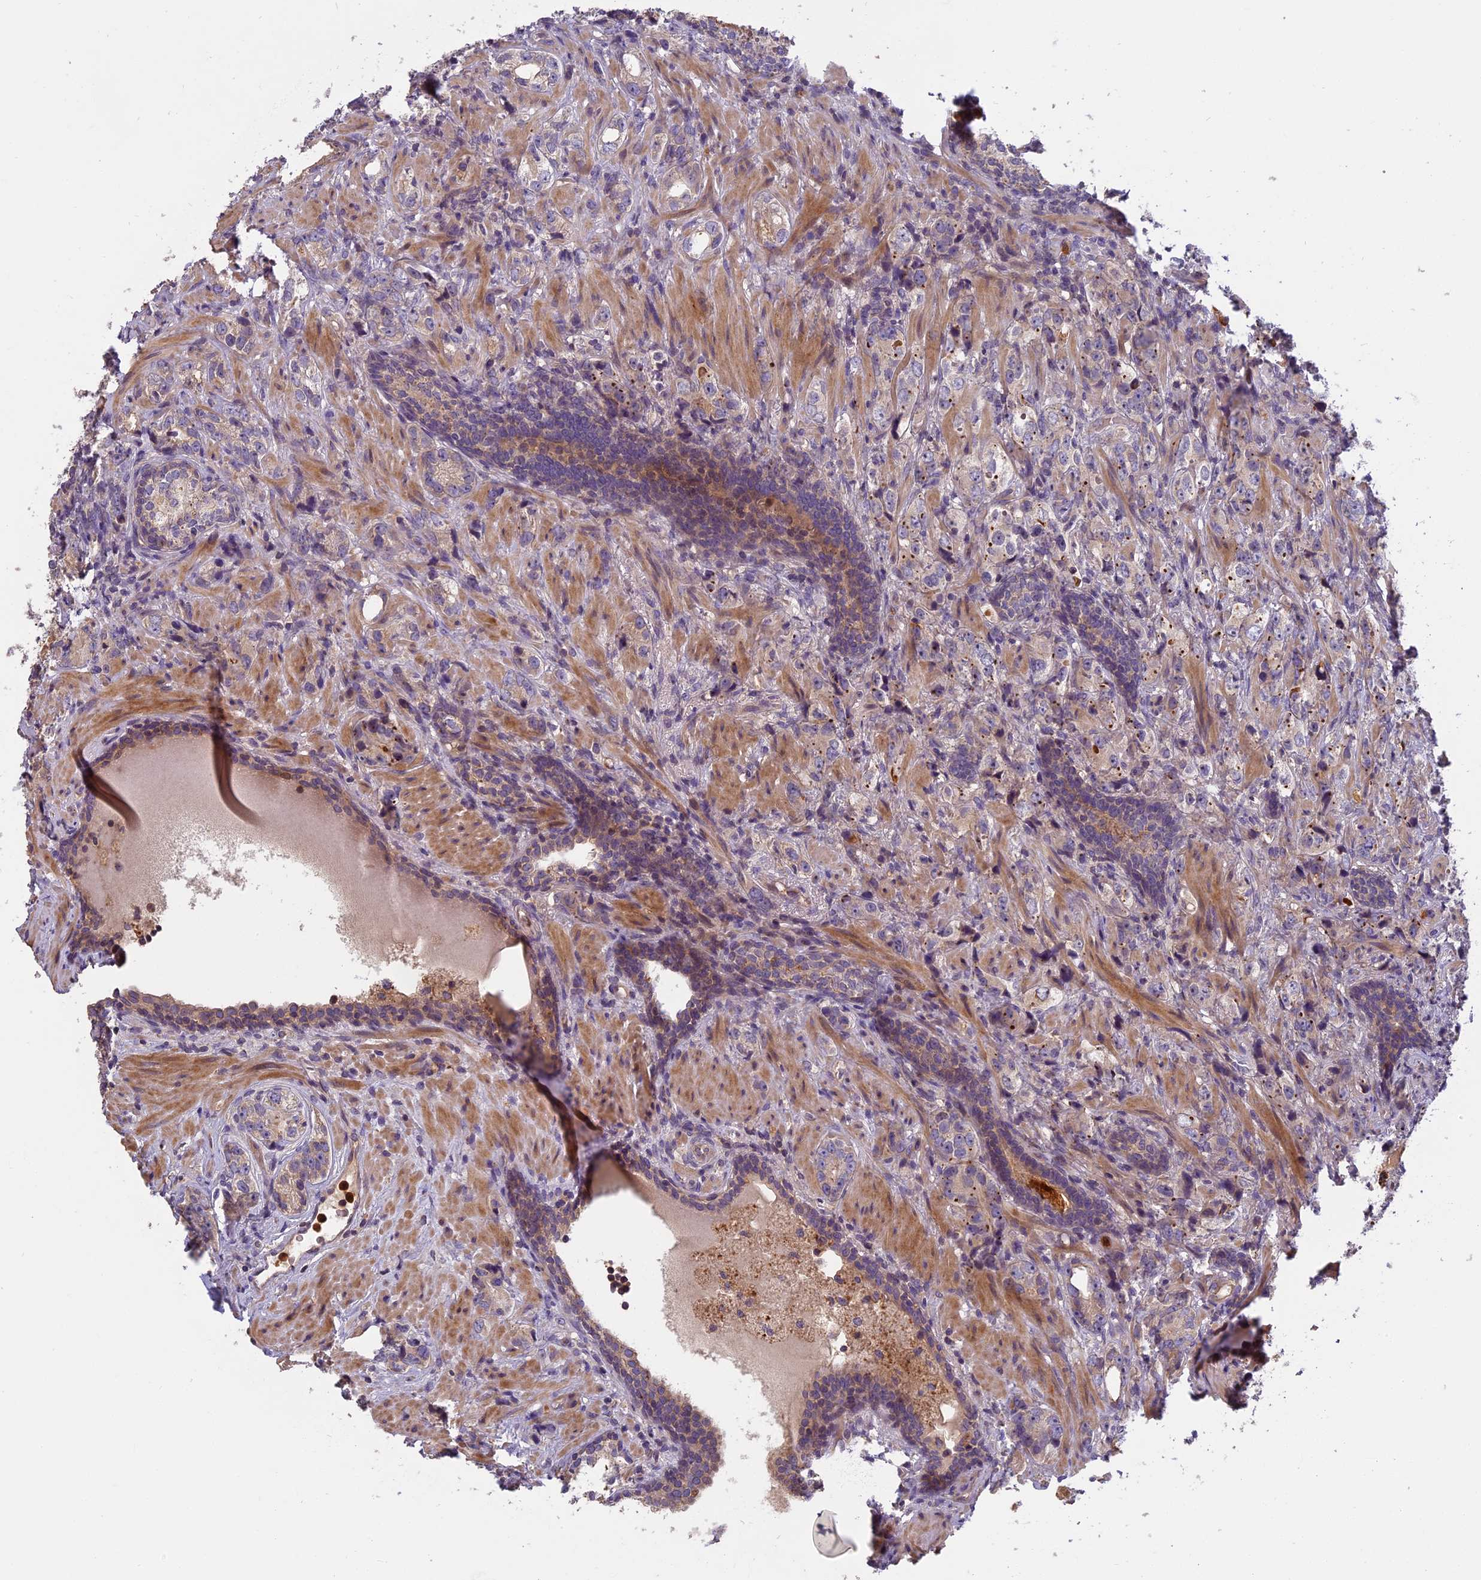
{"staining": {"intensity": "negative", "quantity": "none", "location": "none"}, "tissue": "prostate cancer", "cell_type": "Tumor cells", "image_type": "cancer", "snomed": [{"axis": "morphology", "description": "Adenocarcinoma, High grade"}, {"axis": "topography", "description": "Prostate"}], "caption": "This photomicrograph is of prostate cancer (adenocarcinoma (high-grade)) stained with immunohistochemistry (IHC) to label a protein in brown with the nuclei are counter-stained blue. There is no positivity in tumor cells. Nuclei are stained in blue.", "gene": "AP4E1", "patient": {"sex": "male", "age": 63}}